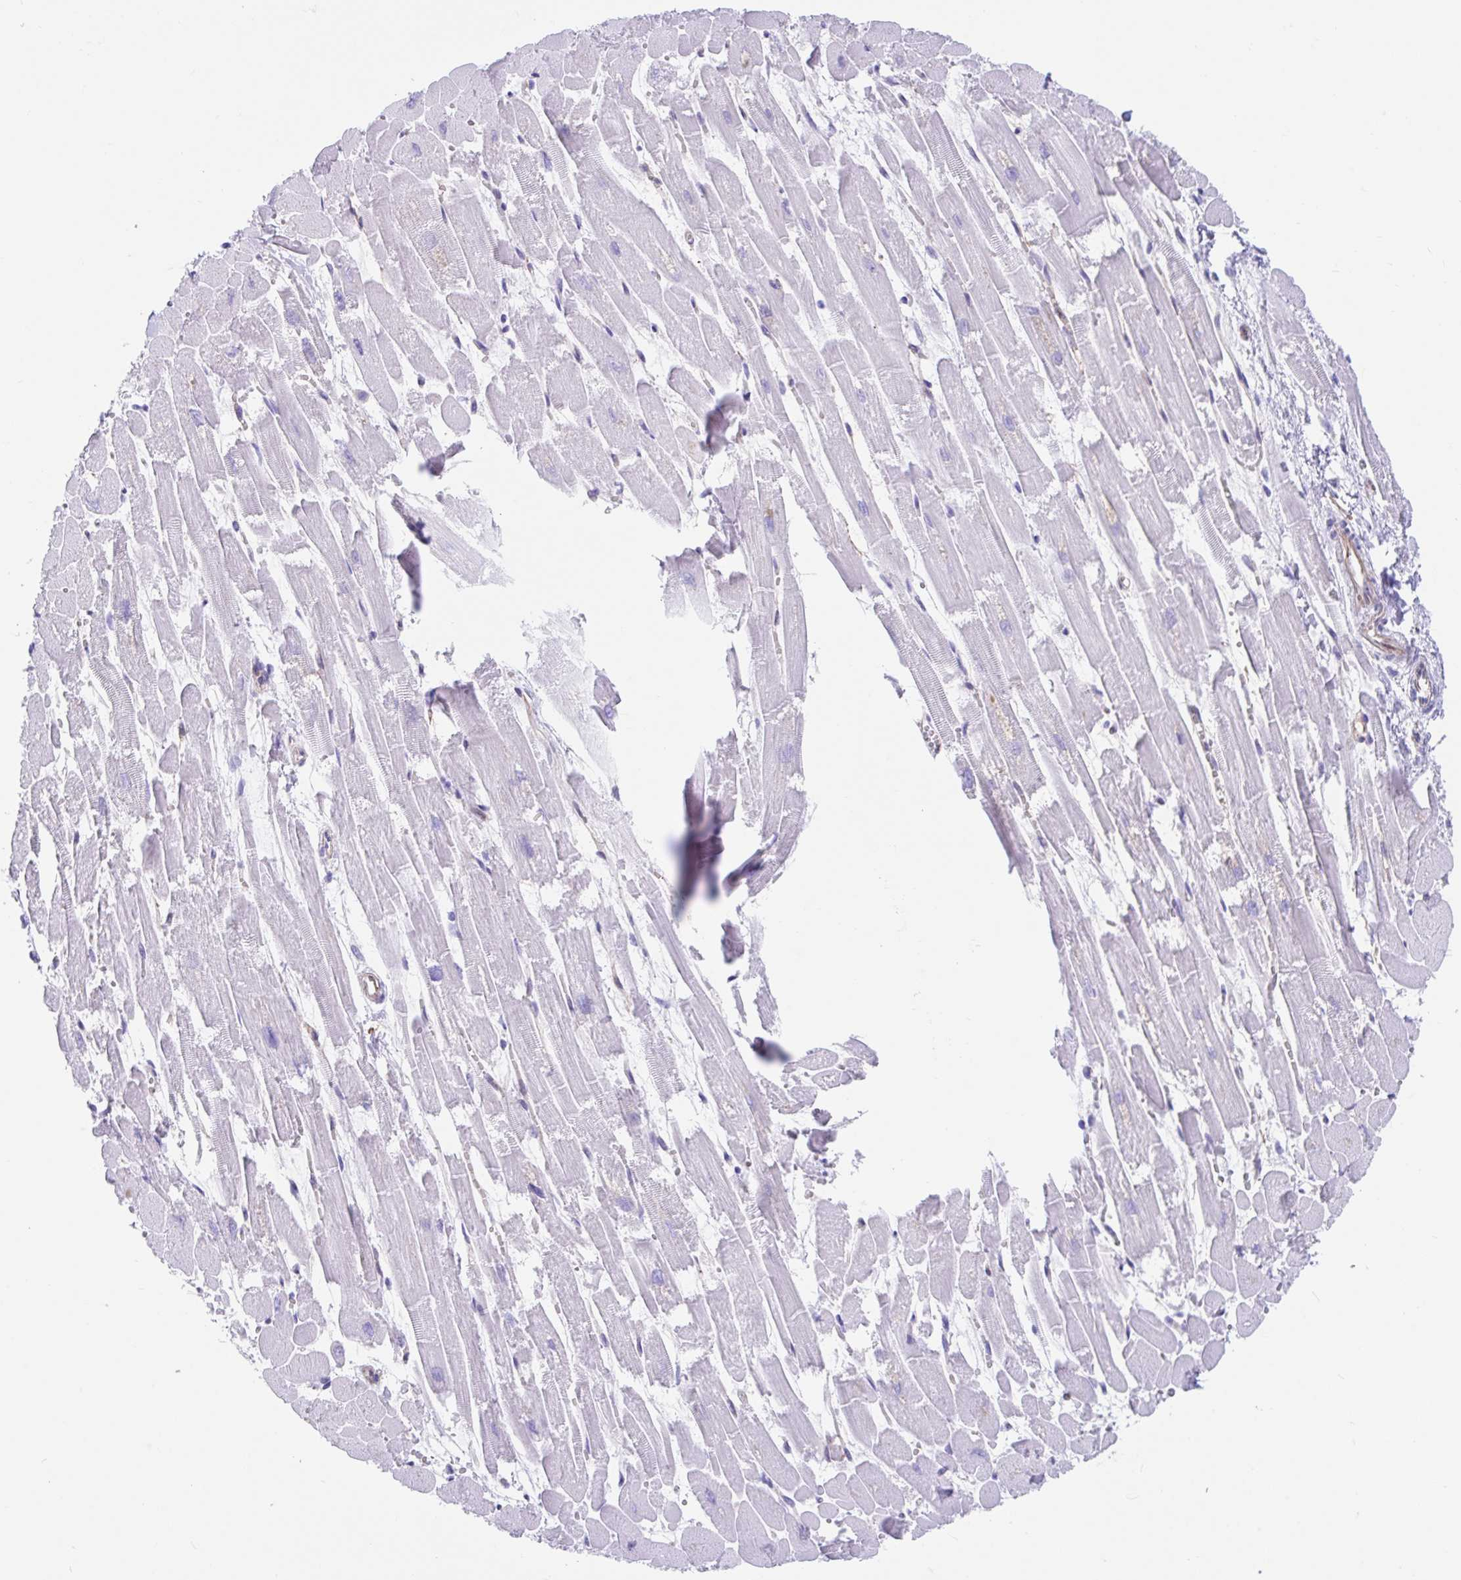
{"staining": {"intensity": "negative", "quantity": "none", "location": "none"}, "tissue": "heart muscle", "cell_type": "Cardiomyocytes", "image_type": "normal", "snomed": [{"axis": "morphology", "description": "Normal tissue, NOS"}, {"axis": "topography", "description": "Heart"}], "caption": "Immunohistochemistry micrograph of unremarkable human heart muscle stained for a protein (brown), which reveals no staining in cardiomyocytes.", "gene": "FAM107A", "patient": {"sex": "female", "age": 52}}